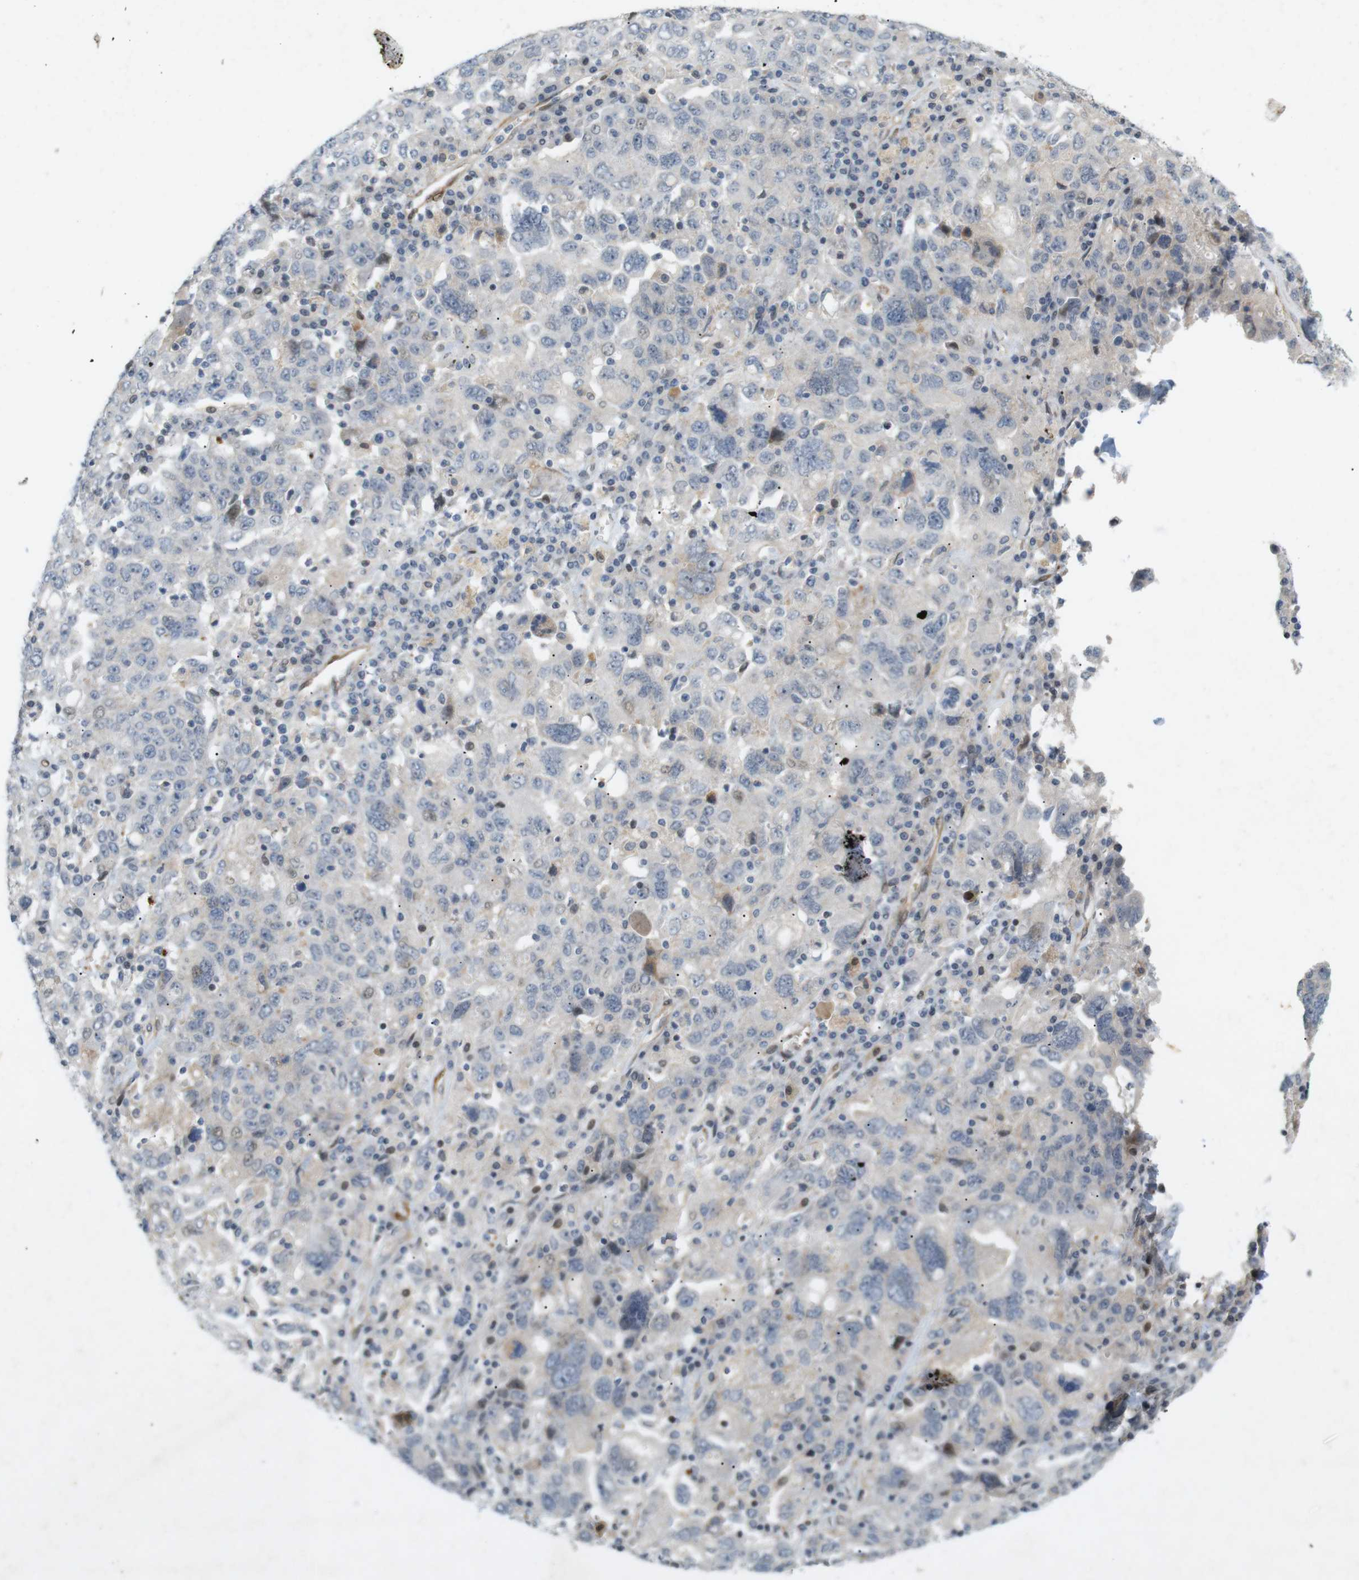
{"staining": {"intensity": "negative", "quantity": "none", "location": "none"}, "tissue": "ovarian cancer", "cell_type": "Tumor cells", "image_type": "cancer", "snomed": [{"axis": "morphology", "description": "Carcinoma, endometroid"}, {"axis": "topography", "description": "Ovary"}], "caption": "High power microscopy photomicrograph of an immunohistochemistry (IHC) photomicrograph of ovarian cancer, revealing no significant staining in tumor cells. The staining was performed using DAB (3,3'-diaminobenzidine) to visualize the protein expression in brown, while the nuclei were stained in blue with hematoxylin (Magnification: 20x).", "gene": "PPP1R14A", "patient": {"sex": "female", "age": 62}}